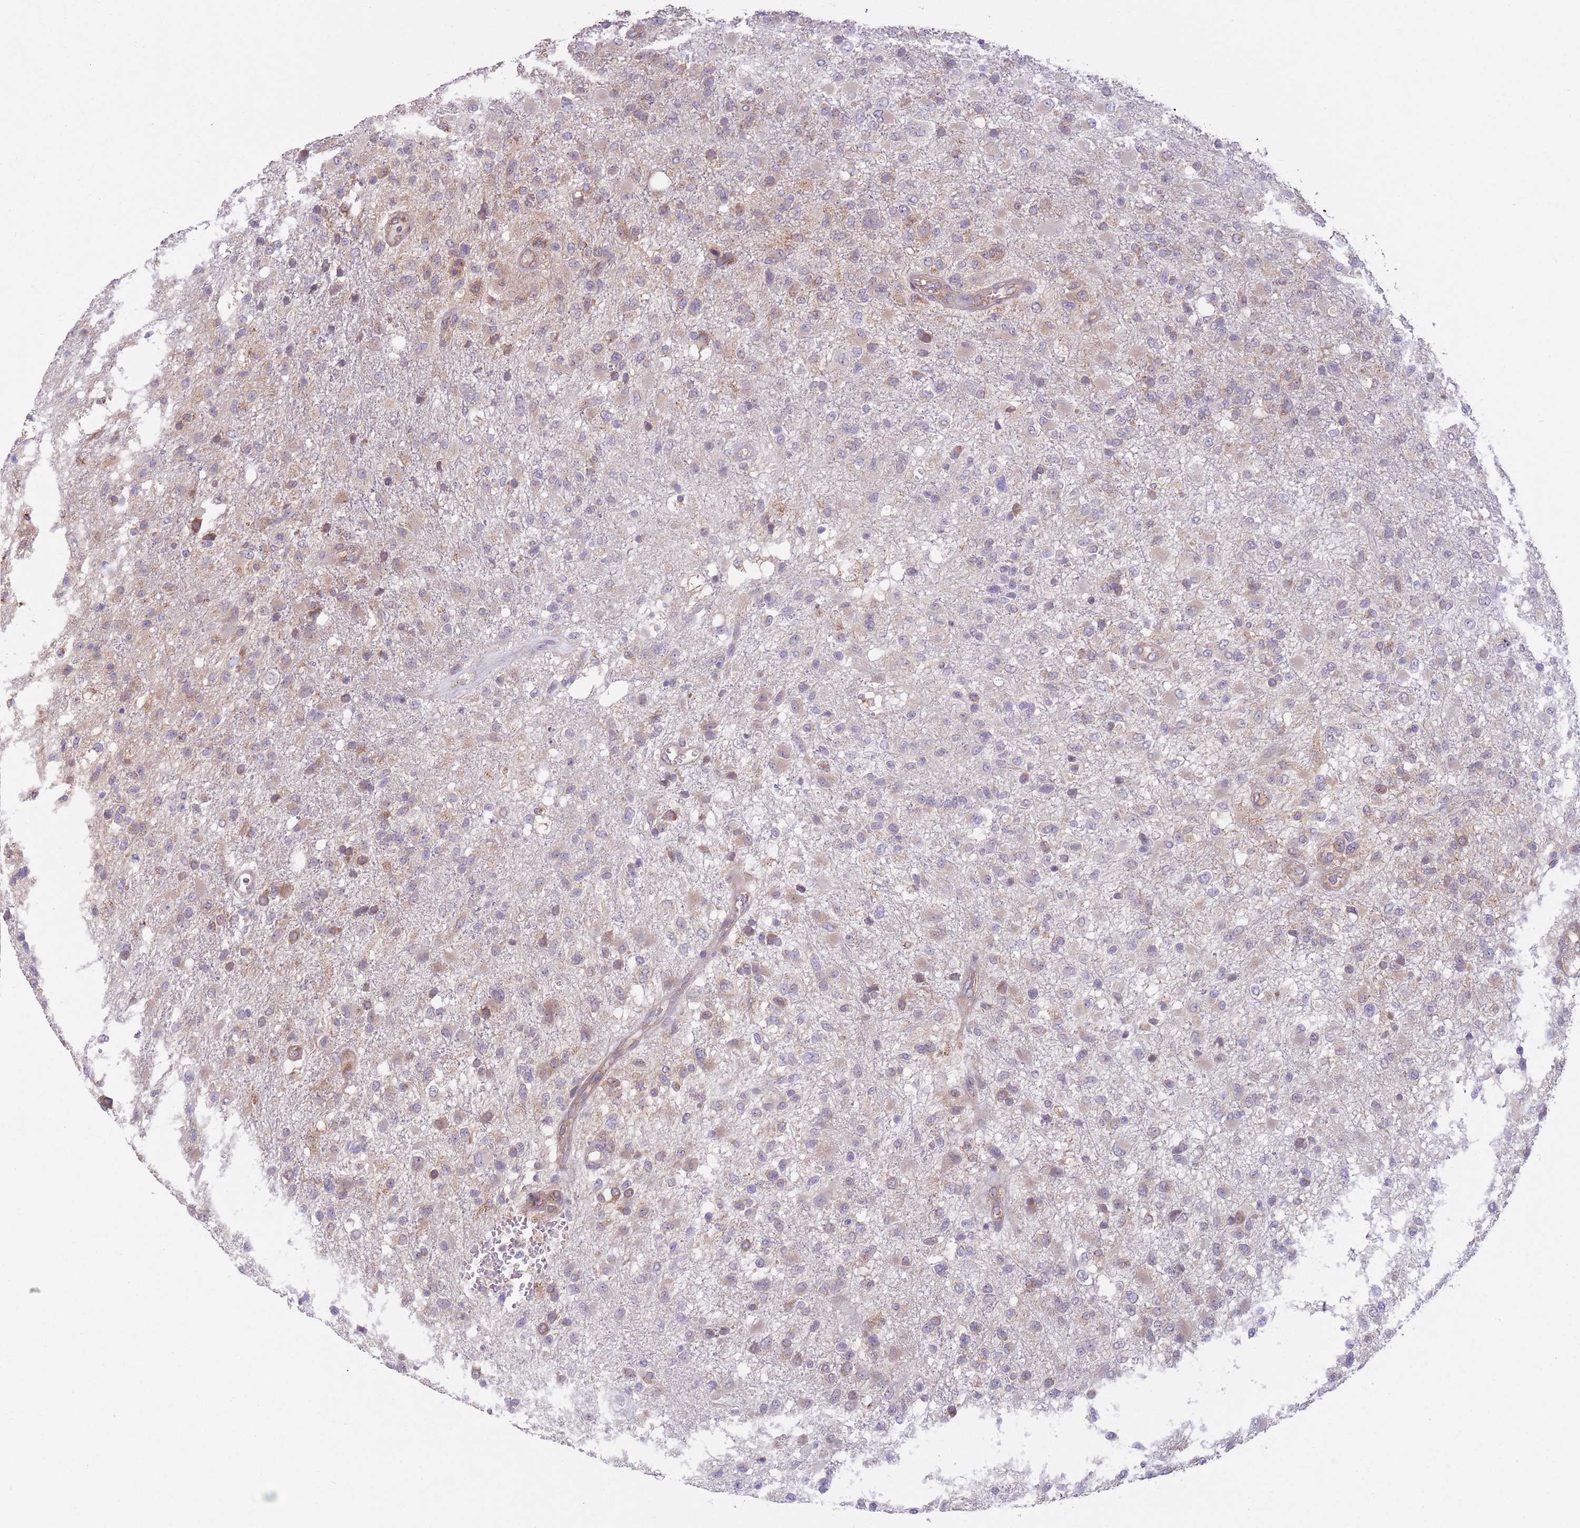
{"staining": {"intensity": "moderate", "quantity": "<25%", "location": "cytoplasmic/membranous"}, "tissue": "glioma", "cell_type": "Tumor cells", "image_type": "cancer", "snomed": [{"axis": "morphology", "description": "Glioma, malignant, High grade"}, {"axis": "topography", "description": "Brain"}], "caption": "Protein expression analysis of malignant glioma (high-grade) reveals moderate cytoplasmic/membranous staining in approximately <25% of tumor cells.", "gene": "COPE", "patient": {"sex": "female", "age": 74}}